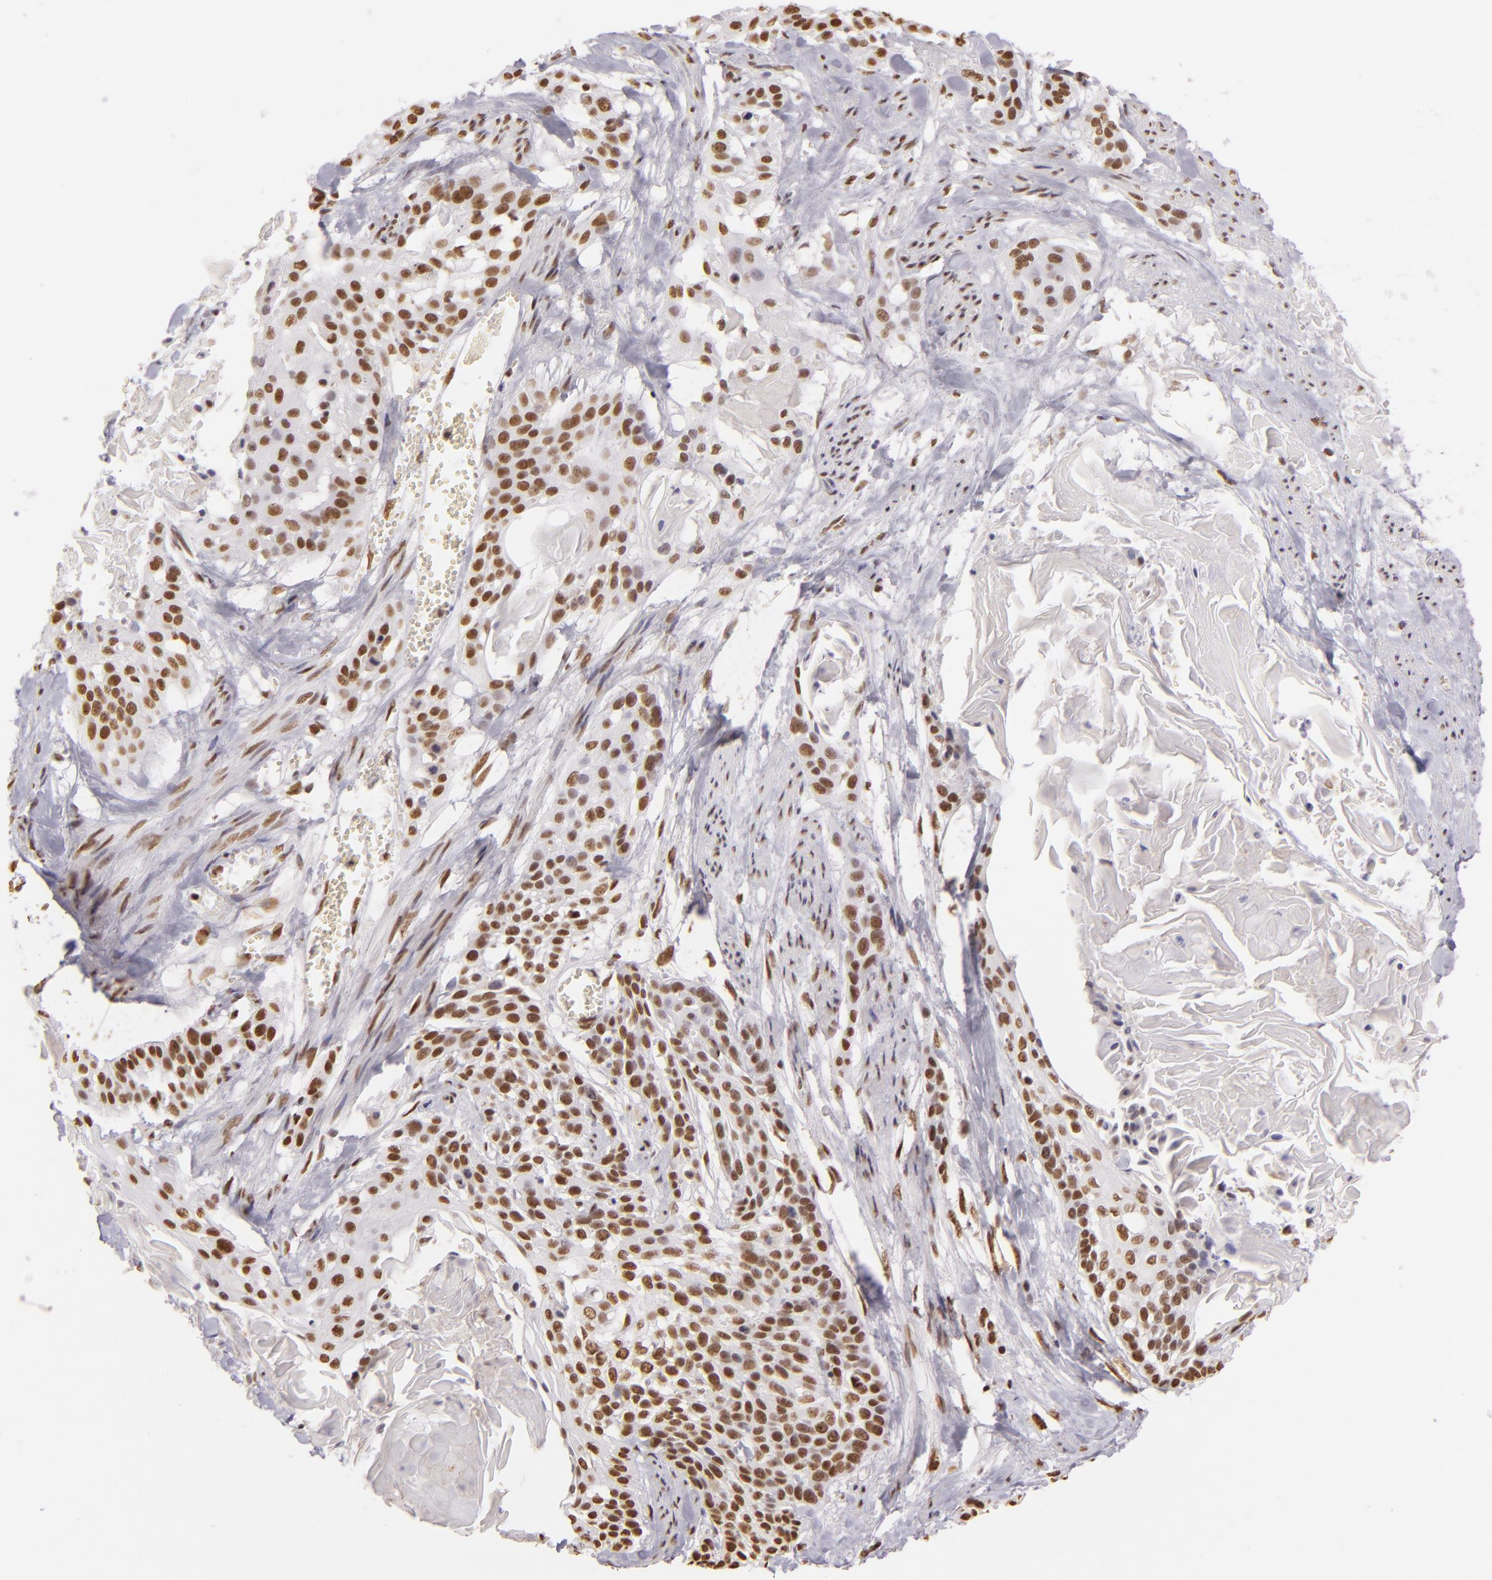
{"staining": {"intensity": "moderate", "quantity": ">75%", "location": "nuclear"}, "tissue": "cervical cancer", "cell_type": "Tumor cells", "image_type": "cancer", "snomed": [{"axis": "morphology", "description": "Squamous cell carcinoma, NOS"}, {"axis": "topography", "description": "Cervix"}], "caption": "Protein expression analysis of human cervical cancer reveals moderate nuclear staining in approximately >75% of tumor cells.", "gene": "PAPOLA", "patient": {"sex": "female", "age": 57}}